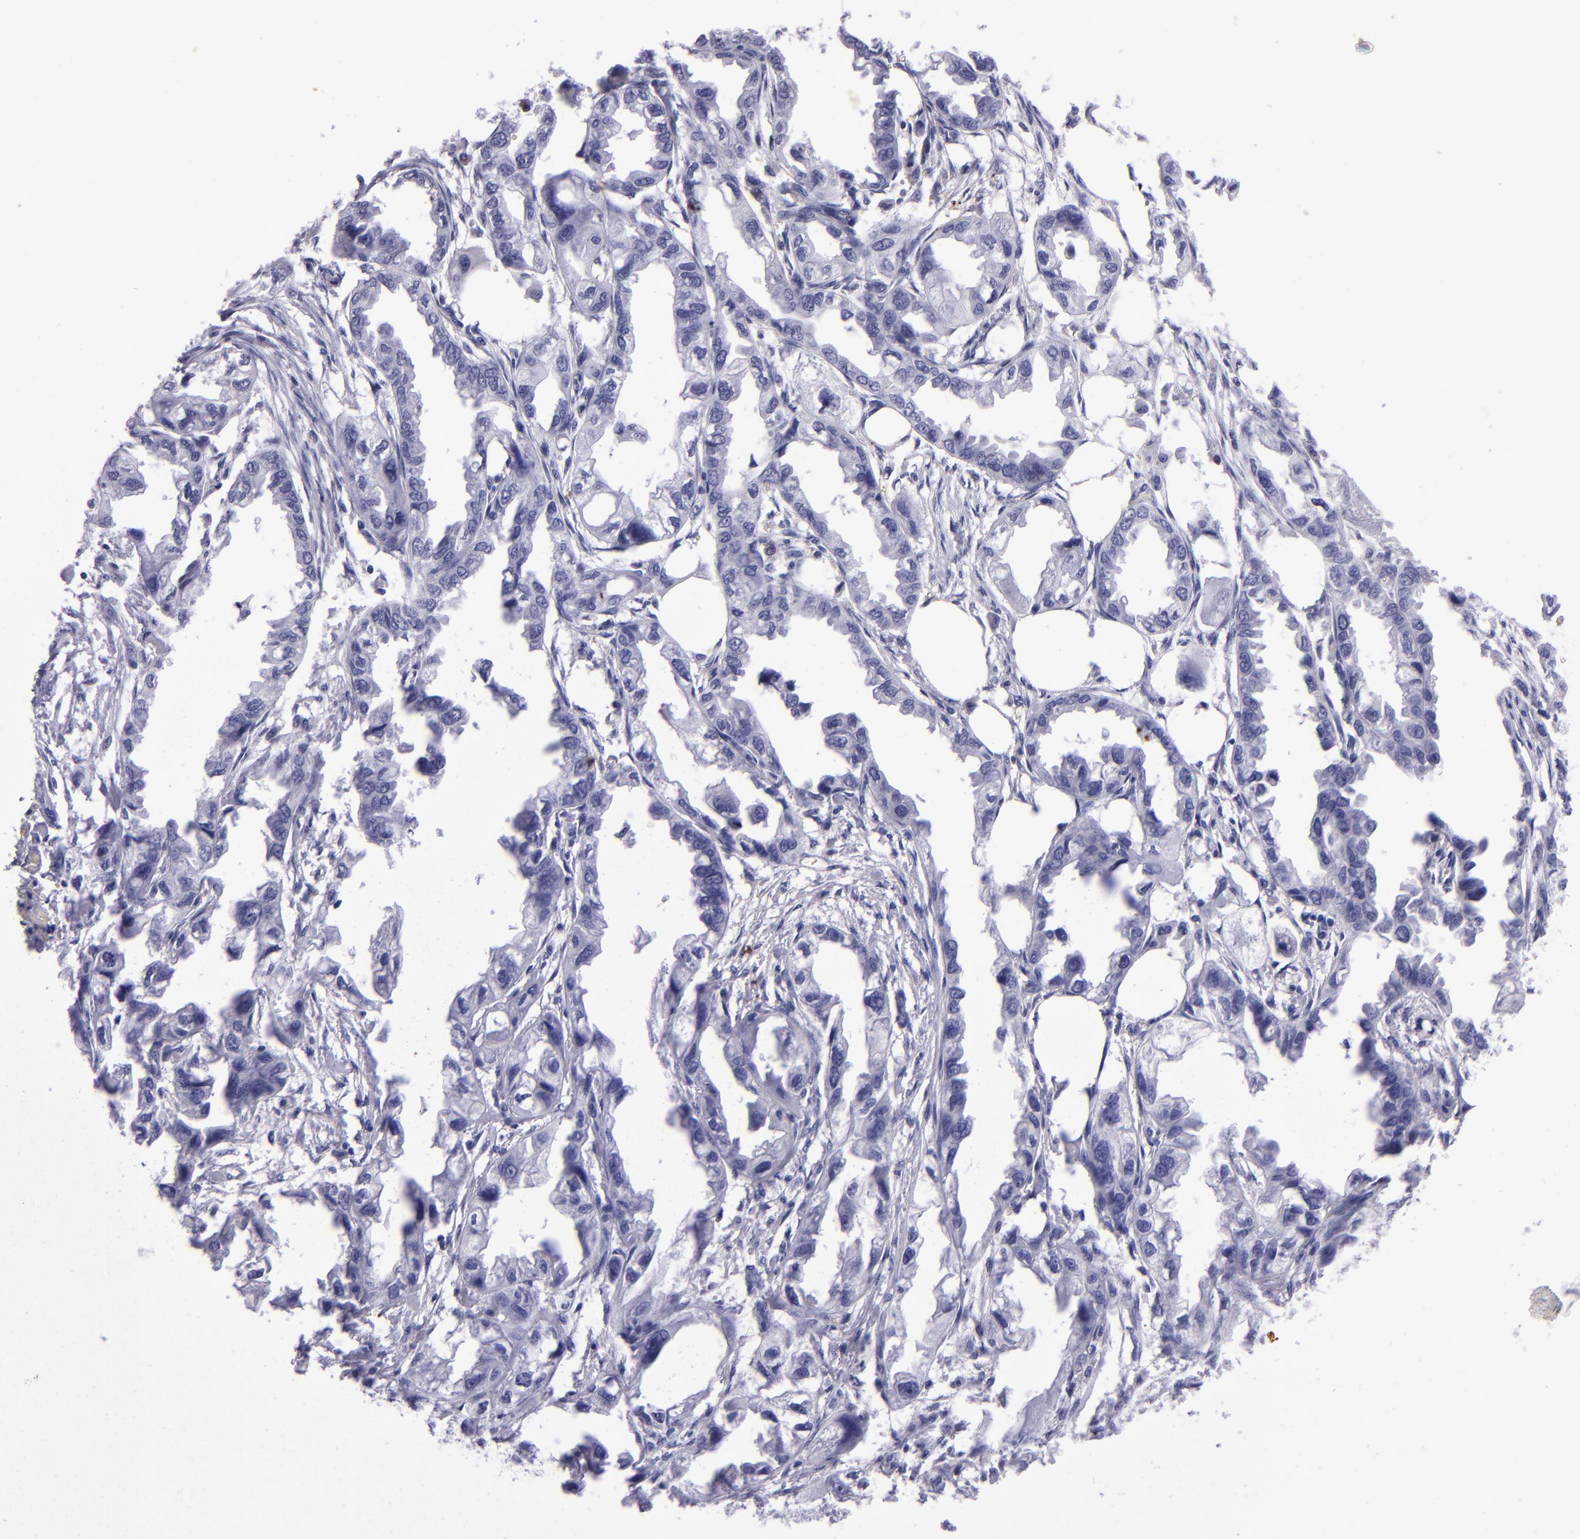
{"staining": {"intensity": "negative", "quantity": "none", "location": "none"}, "tissue": "endometrial cancer", "cell_type": "Tumor cells", "image_type": "cancer", "snomed": [{"axis": "morphology", "description": "Adenocarcinoma, NOS"}, {"axis": "topography", "description": "Endometrium"}], "caption": "High power microscopy image of an IHC histopathology image of endometrial cancer (adenocarcinoma), revealing no significant positivity in tumor cells.", "gene": "TYRP1", "patient": {"sex": "female", "age": 67}}